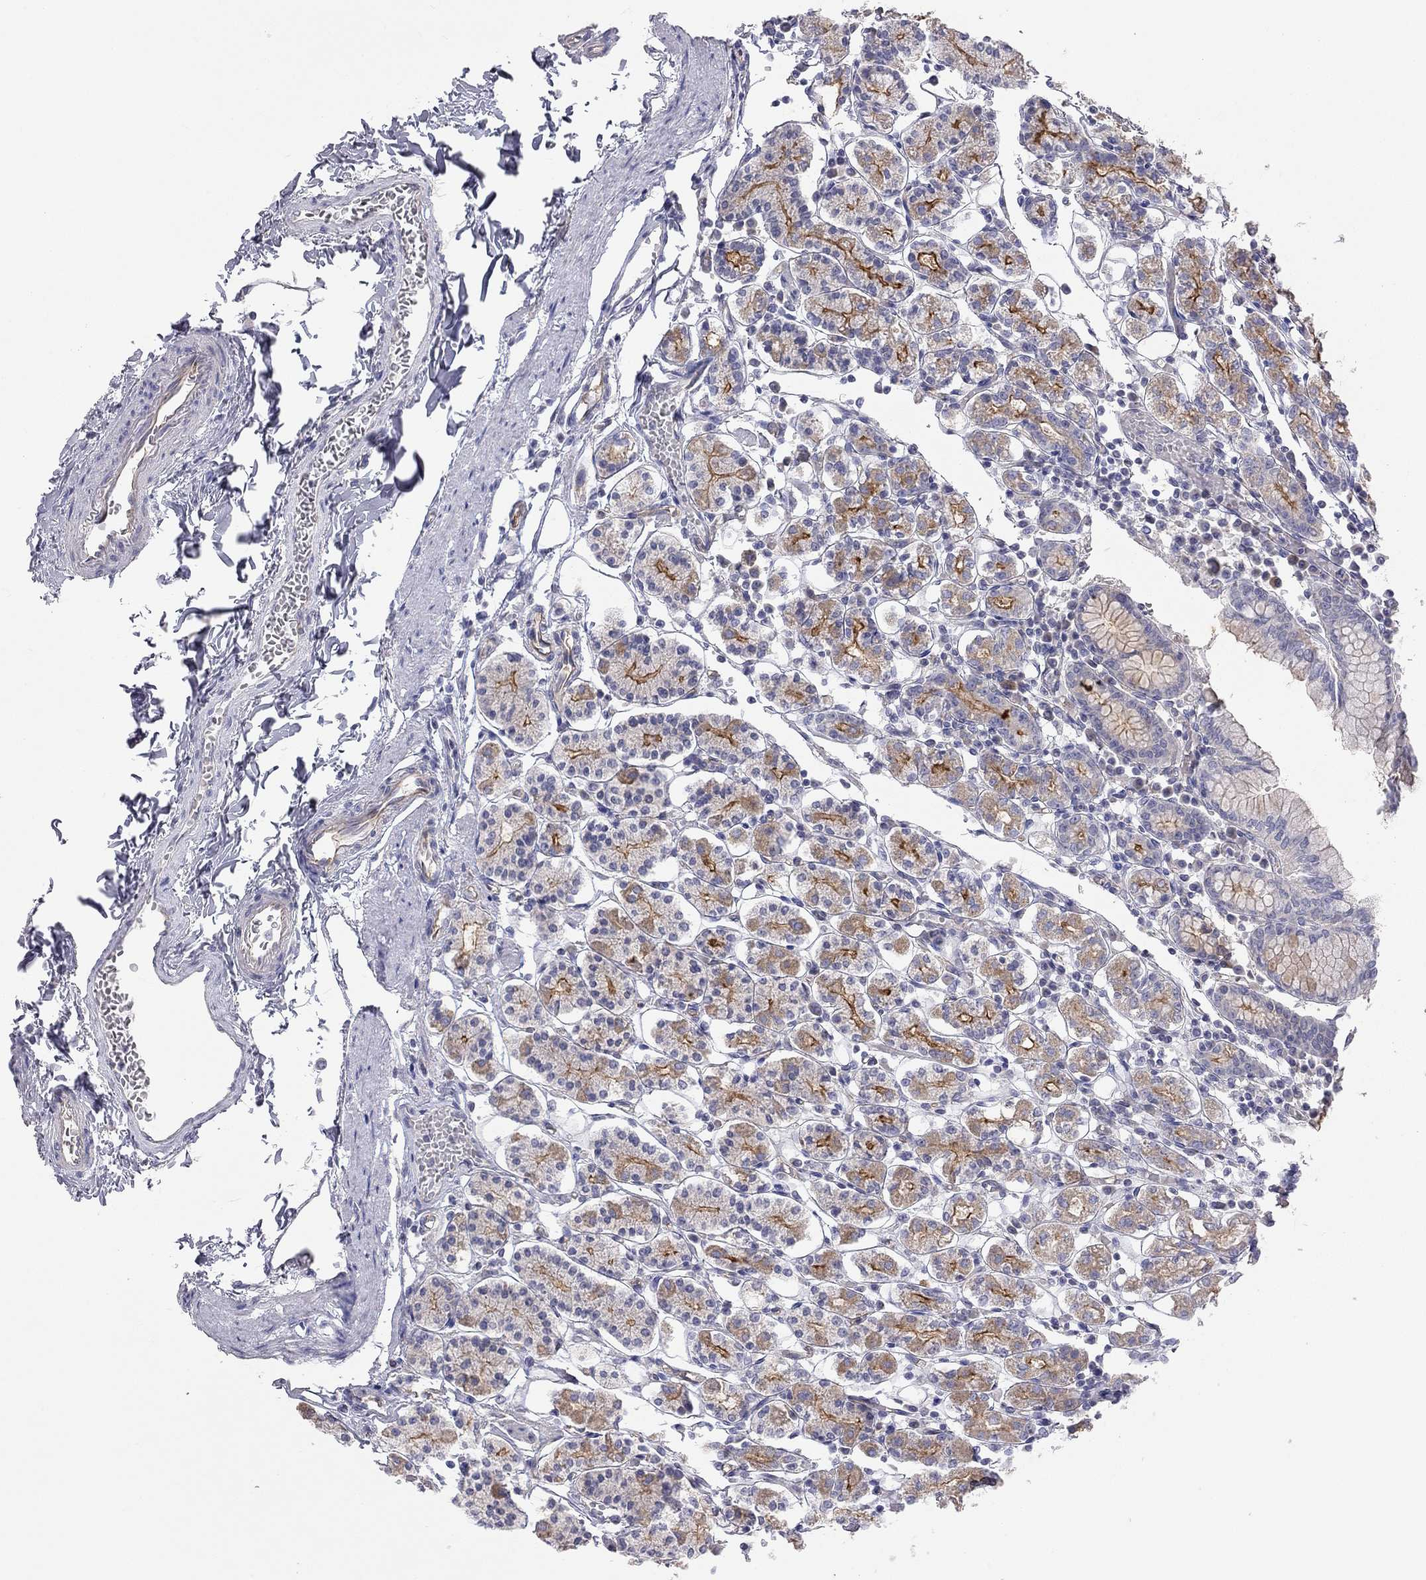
{"staining": {"intensity": "strong", "quantity": "25%-75%", "location": "cytoplasmic/membranous"}, "tissue": "stomach", "cell_type": "Glandular cells", "image_type": "normal", "snomed": [{"axis": "morphology", "description": "Normal tissue, NOS"}, {"axis": "topography", "description": "Stomach, upper"}, {"axis": "topography", "description": "Stomach"}], "caption": "DAB (3,3'-diaminobenzidine) immunohistochemical staining of unremarkable stomach reveals strong cytoplasmic/membranous protein expression in about 25%-75% of glandular cells. (DAB IHC, brown staining for protein, blue staining for nuclei).", "gene": "GPRC5B", "patient": {"sex": "male", "age": 62}}